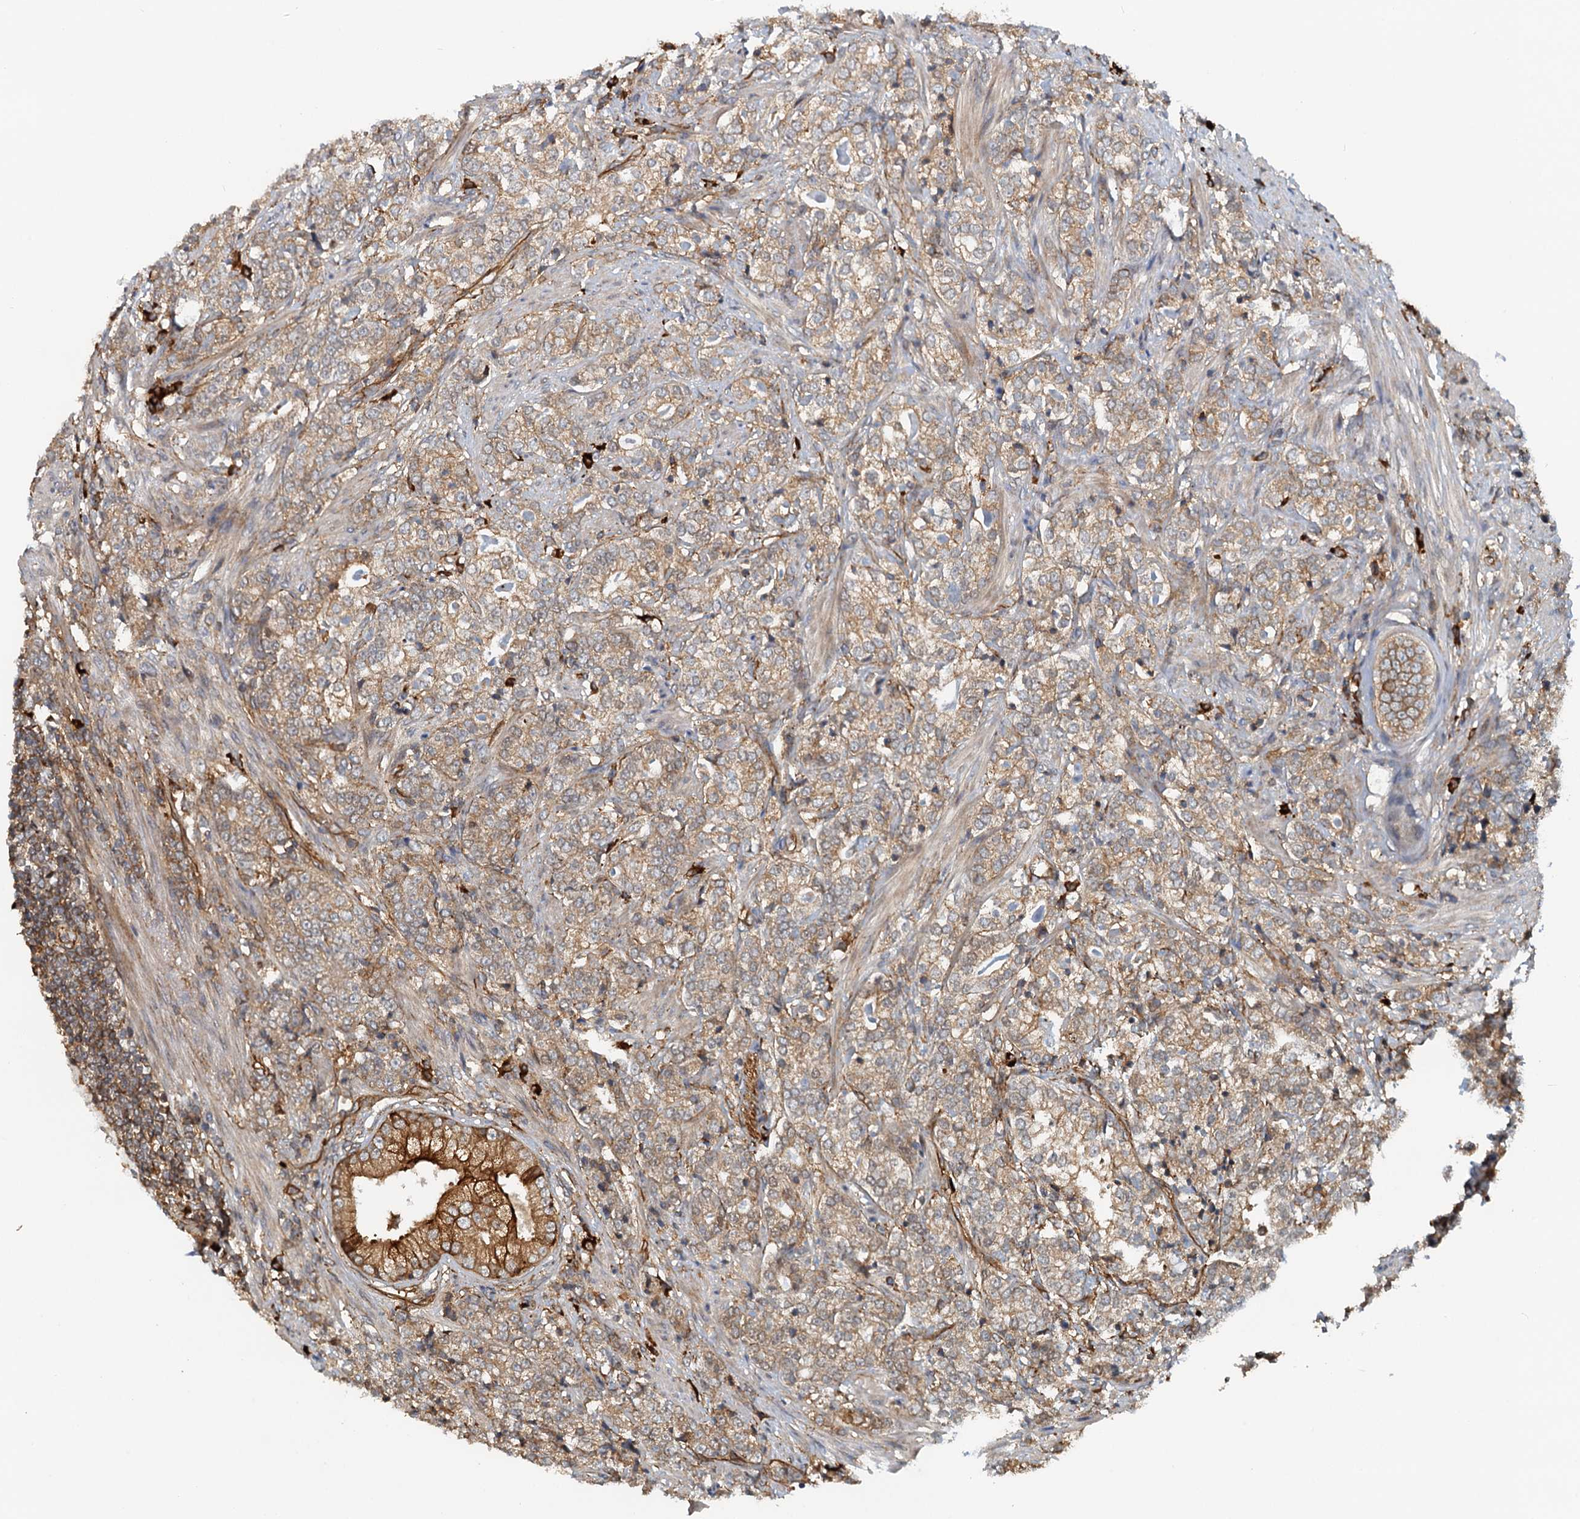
{"staining": {"intensity": "moderate", "quantity": ">75%", "location": "cytoplasmic/membranous"}, "tissue": "prostate cancer", "cell_type": "Tumor cells", "image_type": "cancer", "snomed": [{"axis": "morphology", "description": "Adenocarcinoma, High grade"}, {"axis": "topography", "description": "Prostate"}], "caption": "Protein staining of prostate cancer tissue demonstrates moderate cytoplasmic/membranous positivity in about >75% of tumor cells.", "gene": "NIPAL3", "patient": {"sex": "male", "age": 69}}